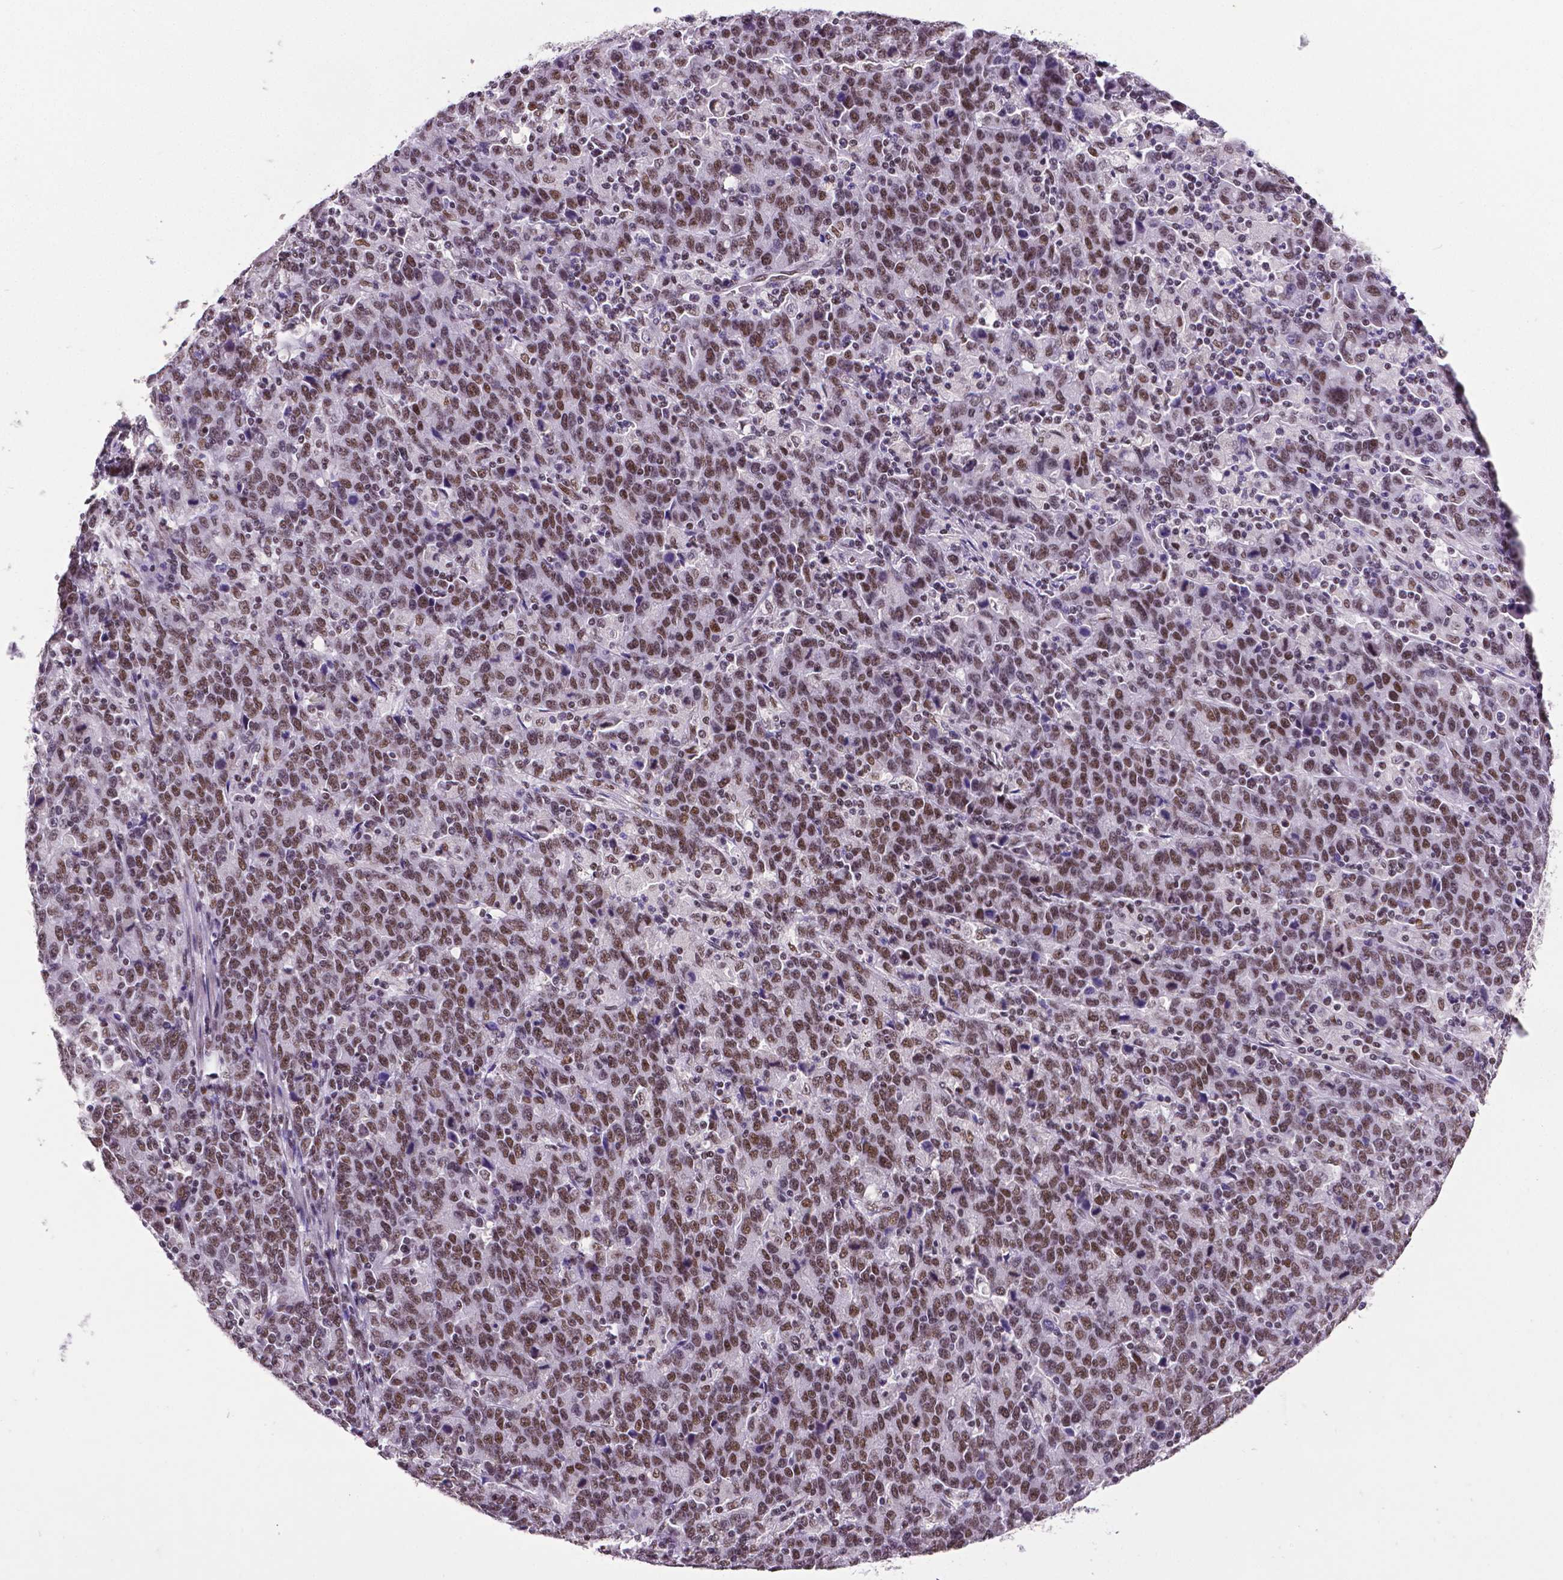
{"staining": {"intensity": "moderate", "quantity": ">75%", "location": "nuclear"}, "tissue": "stomach cancer", "cell_type": "Tumor cells", "image_type": "cancer", "snomed": [{"axis": "morphology", "description": "Adenocarcinoma, NOS"}, {"axis": "topography", "description": "Stomach, upper"}], "caption": "Approximately >75% of tumor cells in human stomach cancer display moderate nuclear protein staining as visualized by brown immunohistochemical staining.", "gene": "REST", "patient": {"sex": "male", "age": 69}}